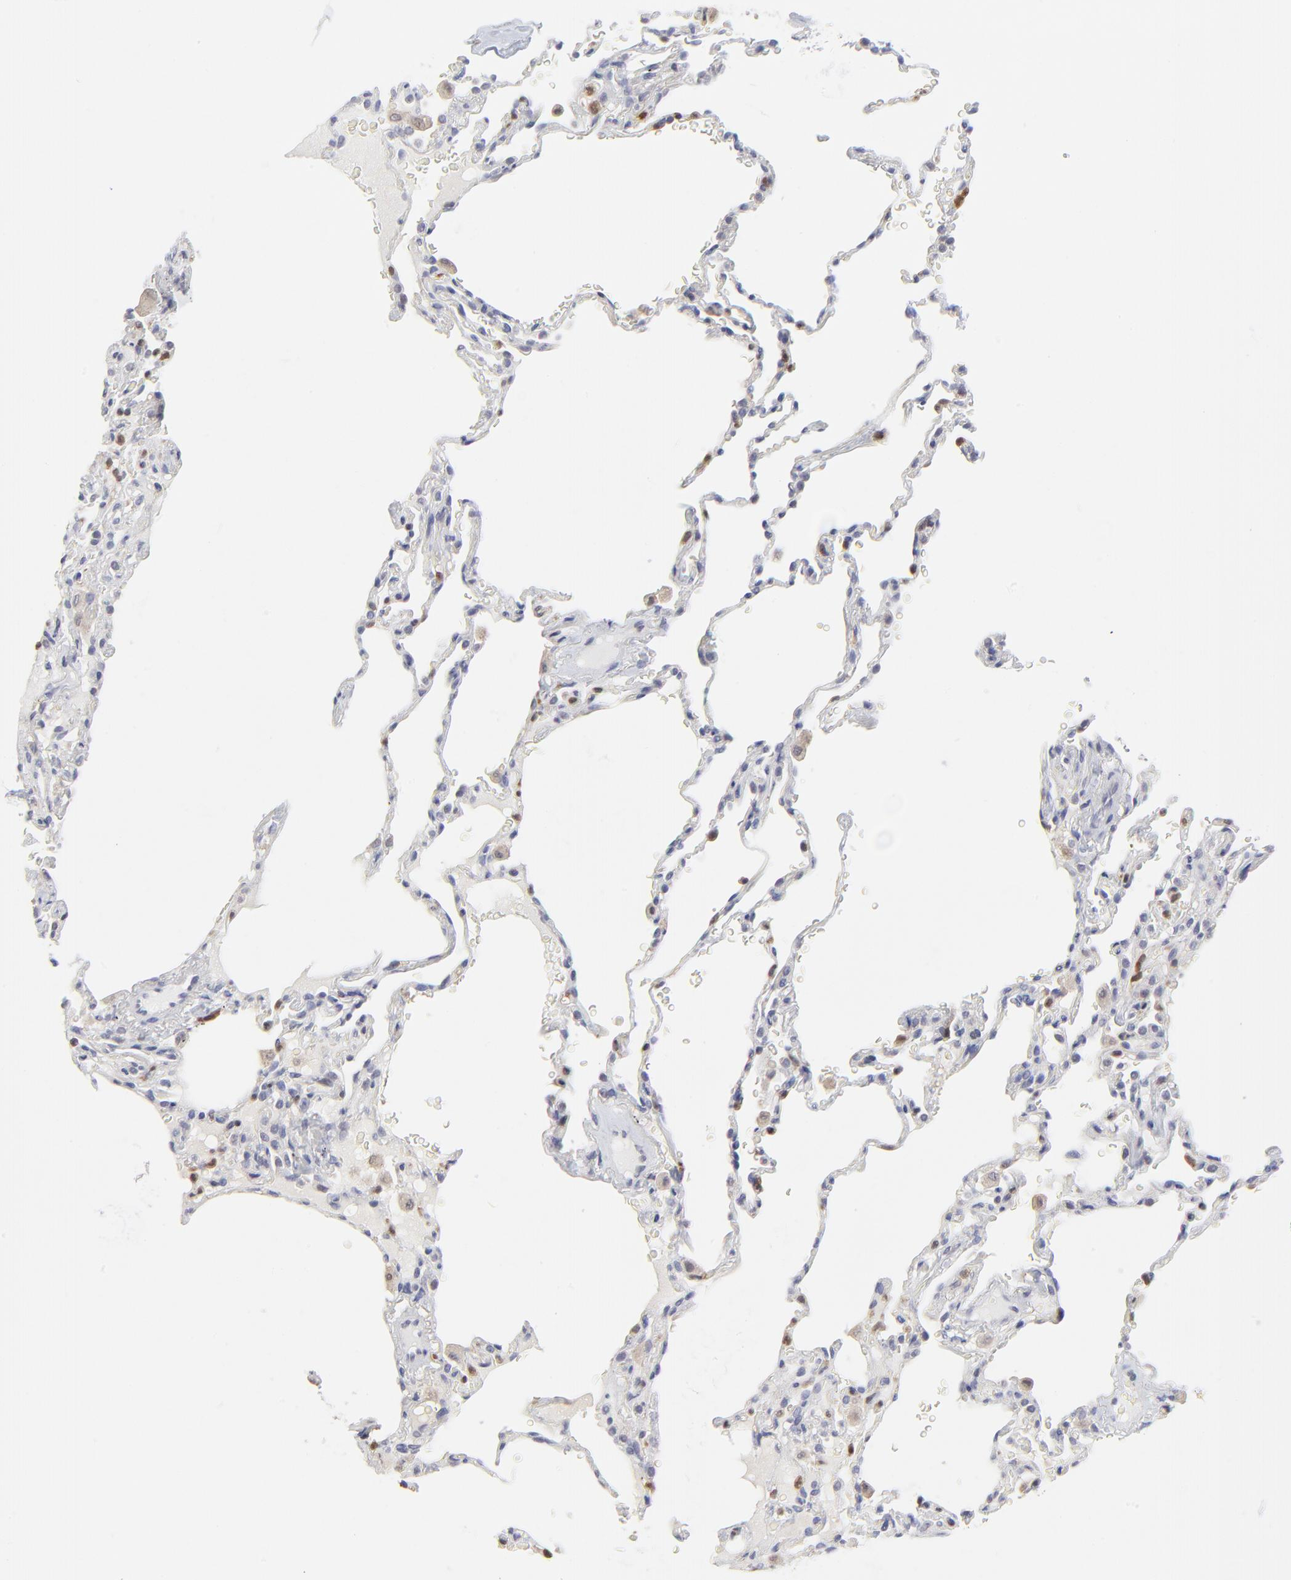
{"staining": {"intensity": "negative", "quantity": "none", "location": "none"}, "tissue": "lung", "cell_type": "Alveolar cells", "image_type": "normal", "snomed": [{"axis": "morphology", "description": "Normal tissue, NOS"}, {"axis": "topography", "description": "Lung"}], "caption": "DAB (3,3'-diaminobenzidine) immunohistochemical staining of unremarkable lung reveals no significant positivity in alveolar cells. The staining is performed using DAB (3,3'-diaminobenzidine) brown chromogen with nuclei counter-stained in using hematoxylin.", "gene": "CASP3", "patient": {"sex": "male", "age": 59}}